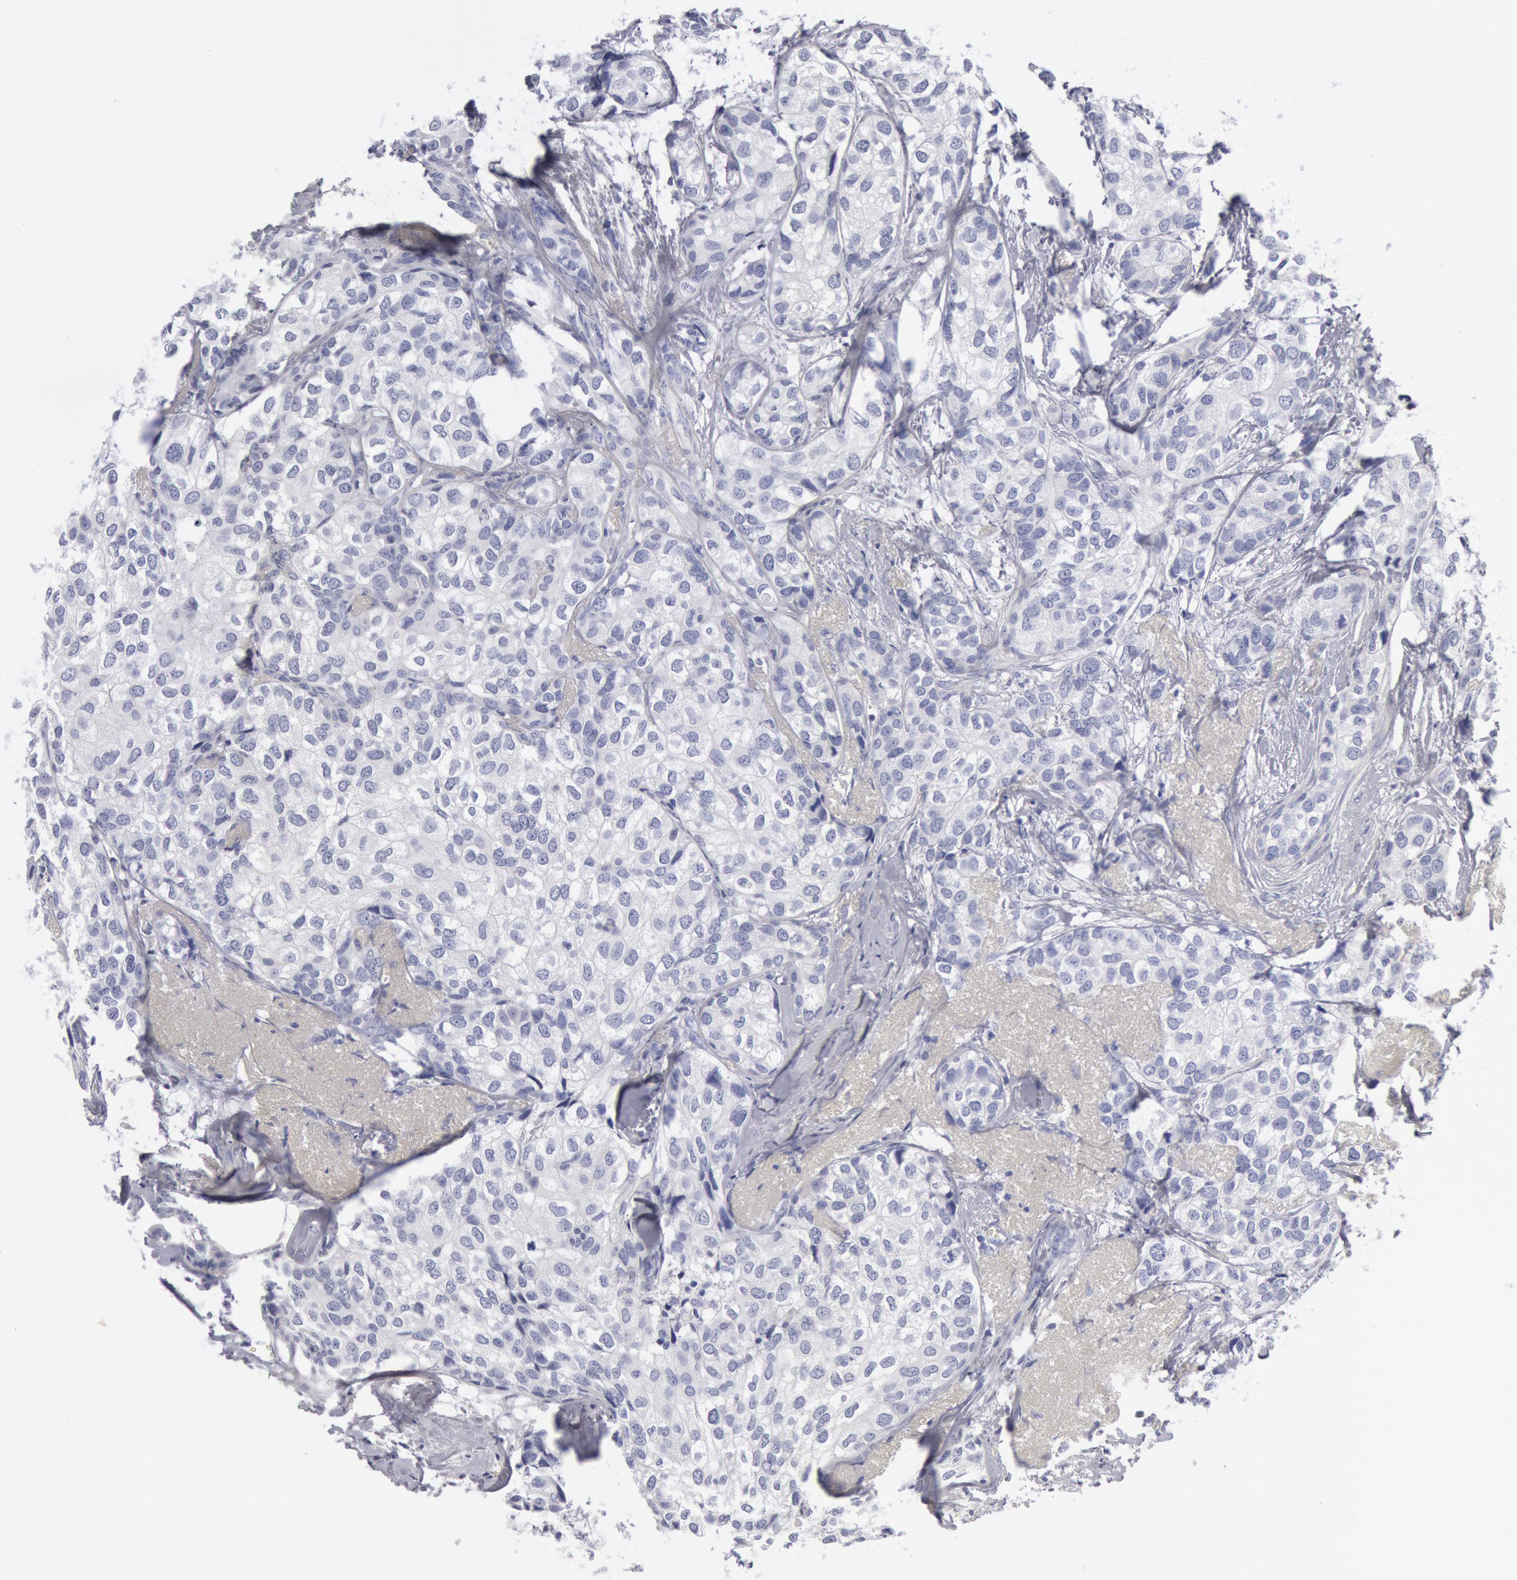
{"staining": {"intensity": "negative", "quantity": "none", "location": "none"}, "tissue": "breast cancer", "cell_type": "Tumor cells", "image_type": "cancer", "snomed": [{"axis": "morphology", "description": "Duct carcinoma"}, {"axis": "topography", "description": "Breast"}], "caption": "Photomicrograph shows no significant protein staining in tumor cells of breast invasive ductal carcinoma.", "gene": "FHL1", "patient": {"sex": "female", "age": 68}}